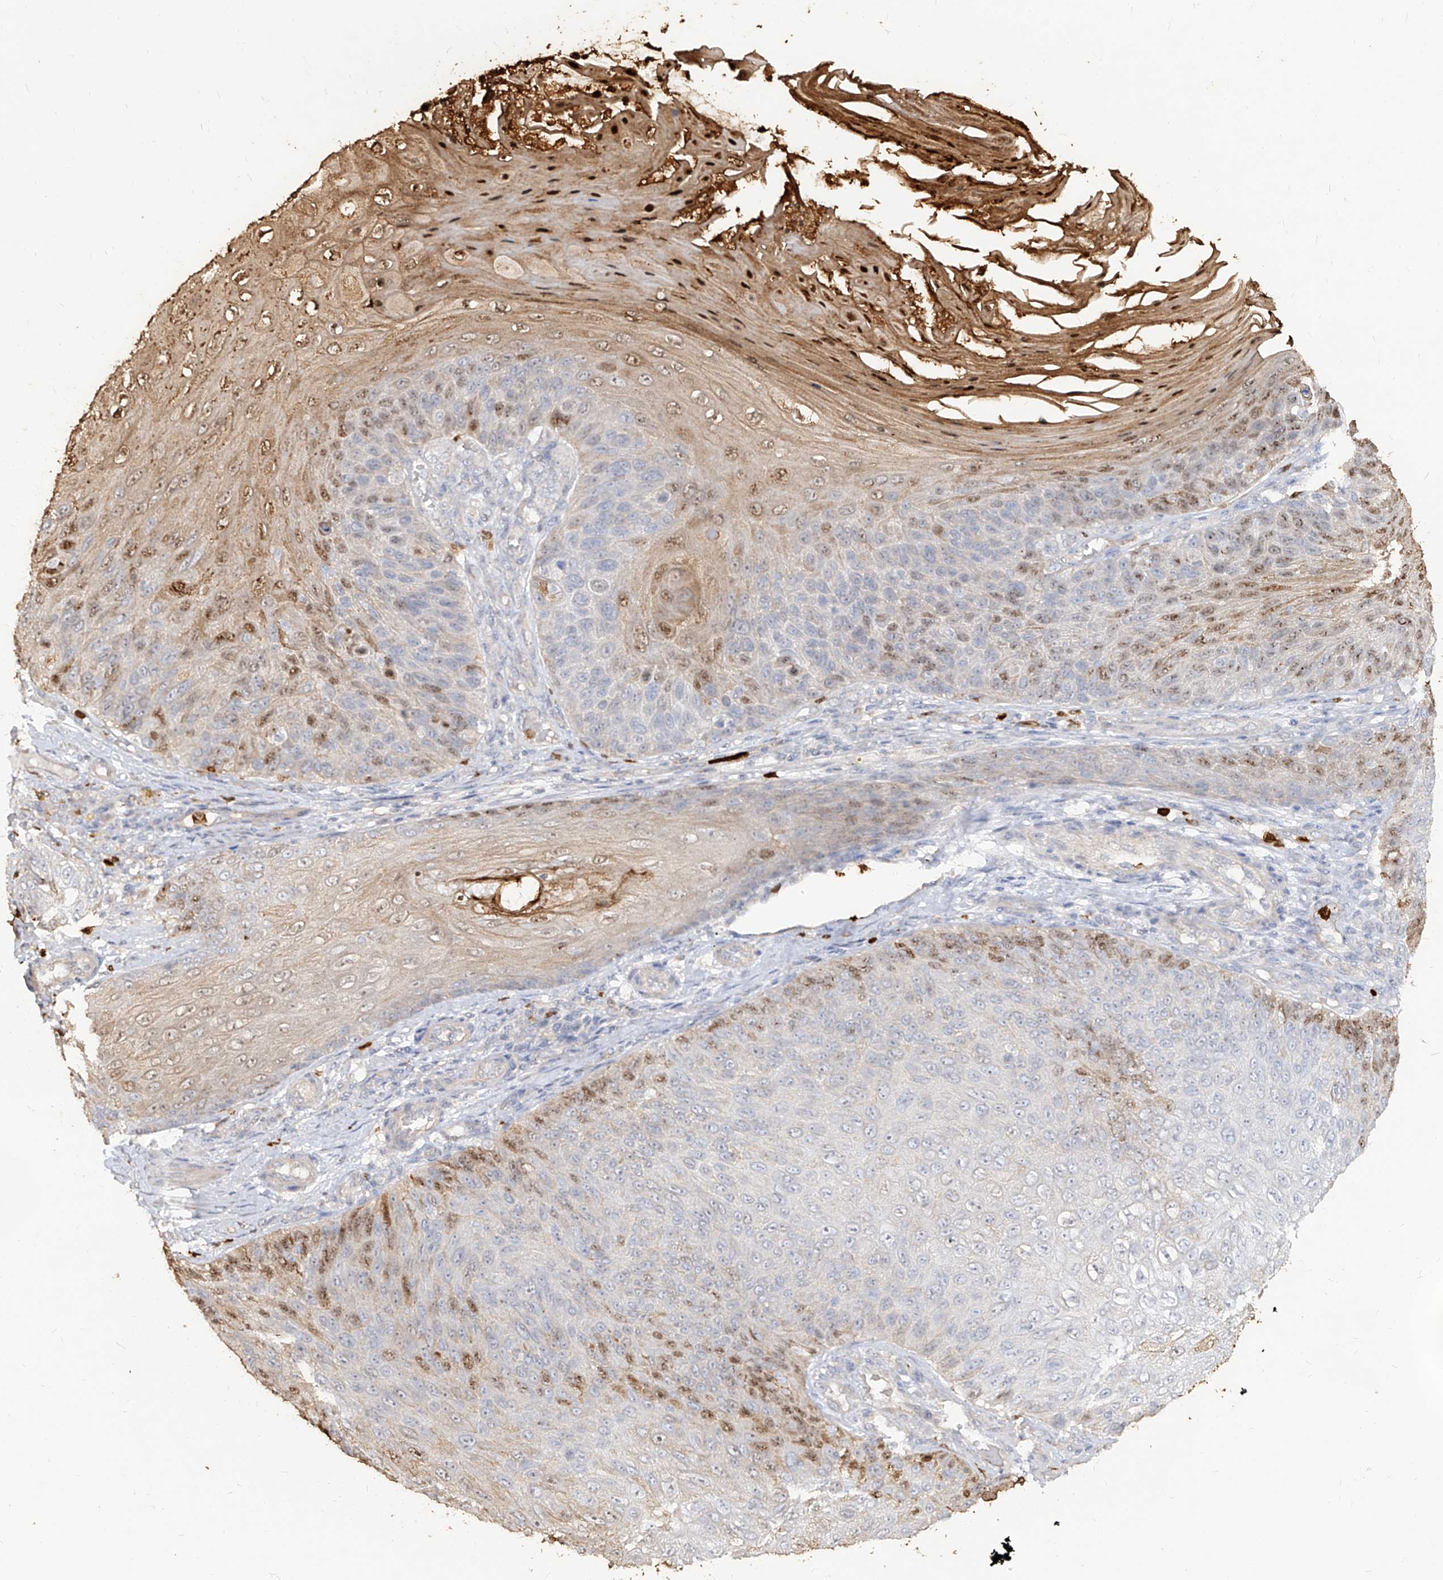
{"staining": {"intensity": "moderate", "quantity": "<25%", "location": "cytoplasmic/membranous,nuclear"}, "tissue": "skin cancer", "cell_type": "Tumor cells", "image_type": "cancer", "snomed": [{"axis": "morphology", "description": "Squamous cell carcinoma, NOS"}, {"axis": "topography", "description": "Skin"}], "caption": "Protein staining of skin squamous cell carcinoma tissue shows moderate cytoplasmic/membranous and nuclear positivity in approximately <25% of tumor cells.", "gene": "ZNF227", "patient": {"sex": "female", "age": 88}}